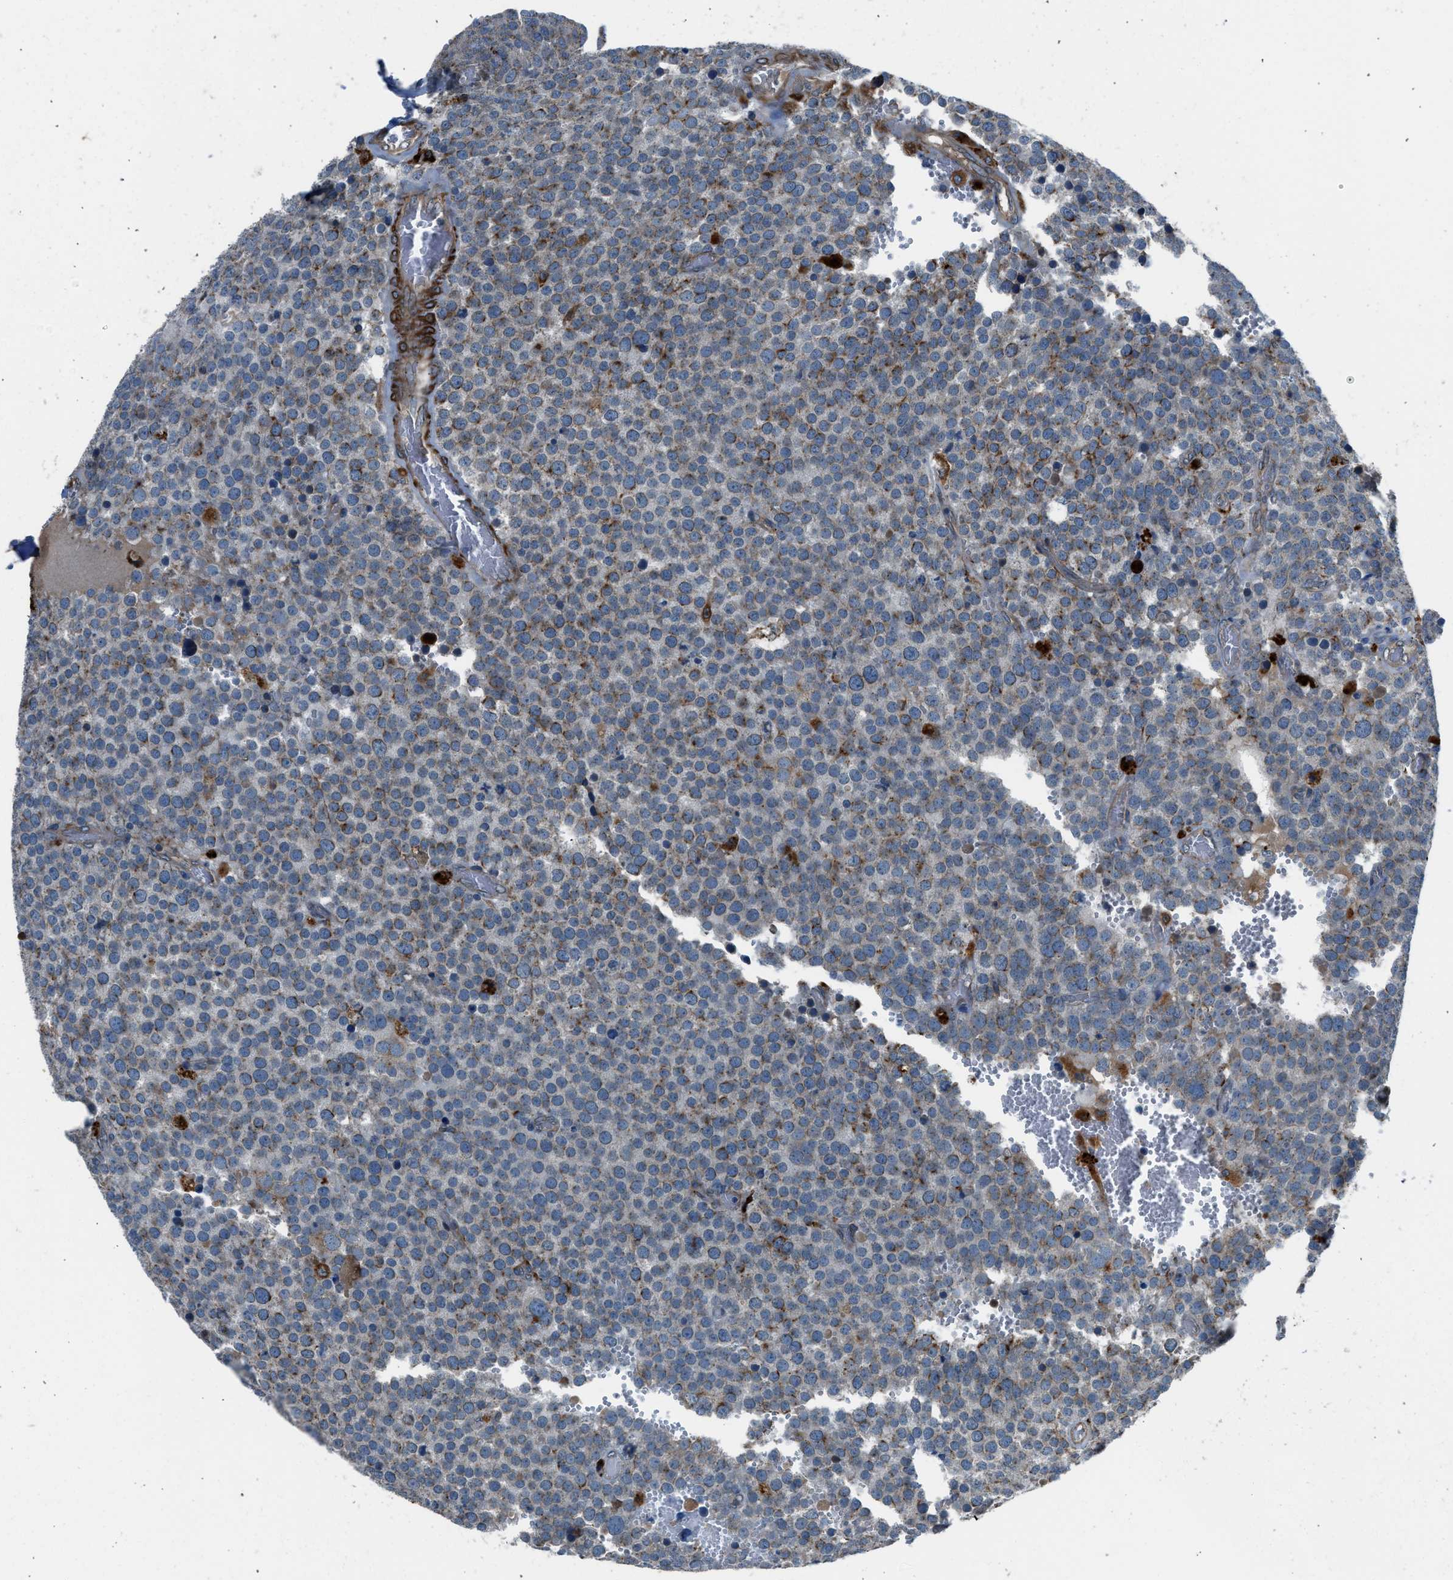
{"staining": {"intensity": "moderate", "quantity": "25%-75%", "location": "cytoplasmic/membranous"}, "tissue": "testis cancer", "cell_type": "Tumor cells", "image_type": "cancer", "snomed": [{"axis": "morphology", "description": "Normal tissue, NOS"}, {"axis": "morphology", "description": "Seminoma, NOS"}, {"axis": "topography", "description": "Testis"}], "caption": "Tumor cells exhibit medium levels of moderate cytoplasmic/membranous staining in approximately 25%-75% of cells in testis cancer. The protein is shown in brown color, while the nuclei are stained blue.", "gene": "LMBR1", "patient": {"sex": "male", "age": 71}}